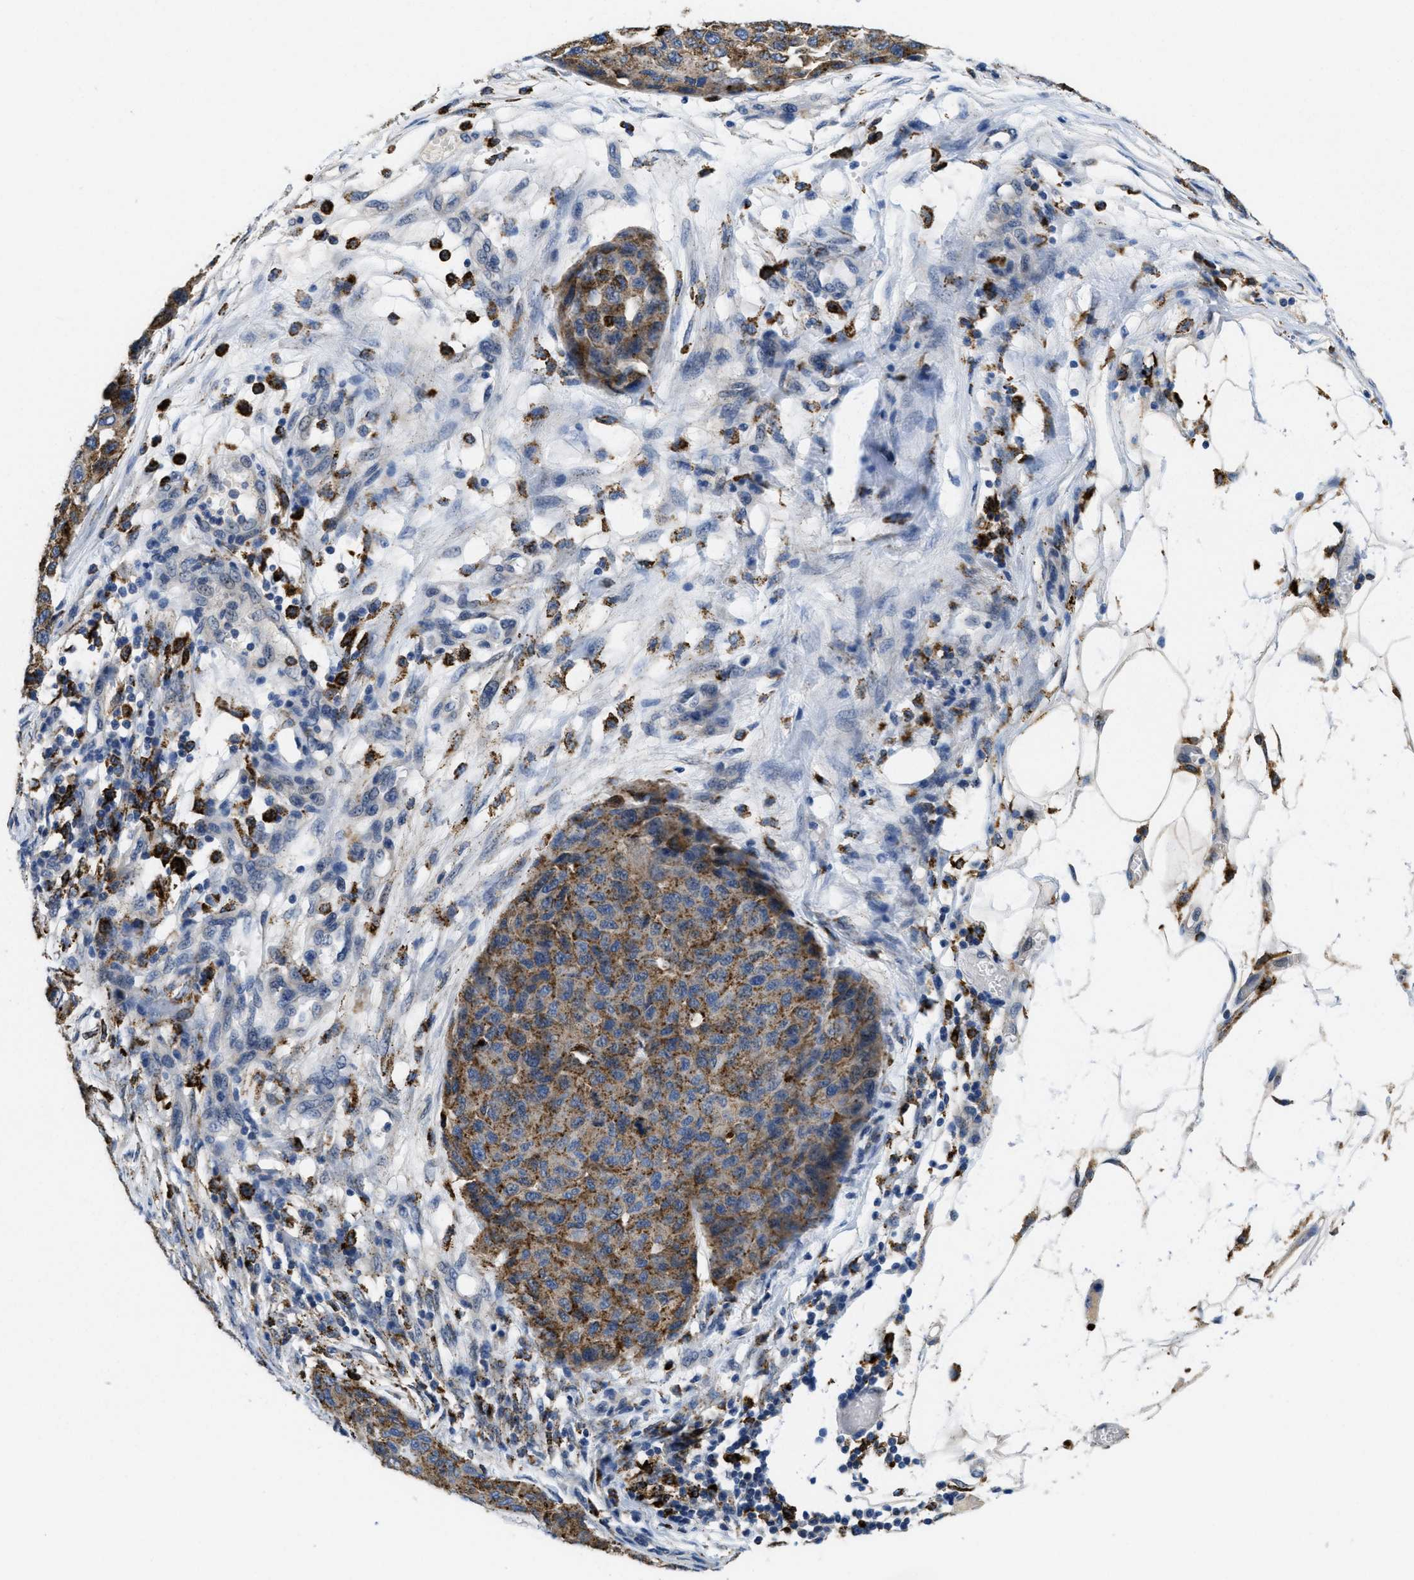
{"staining": {"intensity": "moderate", "quantity": "25%-75%", "location": "cytoplasmic/membranous"}, "tissue": "melanoma", "cell_type": "Tumor cells", "image_type": "cancer", "snomed": [{"axis": "morphology", "description": "Normal tissue, NOS"}, {"axis": "morphology", "description": "Malignant melanoma, NOS"}, {"axis": "topography", "description": "Skin"}], "caption": "Brown immunohistochemical staining in human malignant melanoma exhibits moderate cytoplasmic/membranous staining in about 25%-75% of tumor cells. Ihc stains the protein of interest in brown and the nuclei are stained blue.", "gene": "BMPR2", "patient": {"sex": "male", "age": 62}}